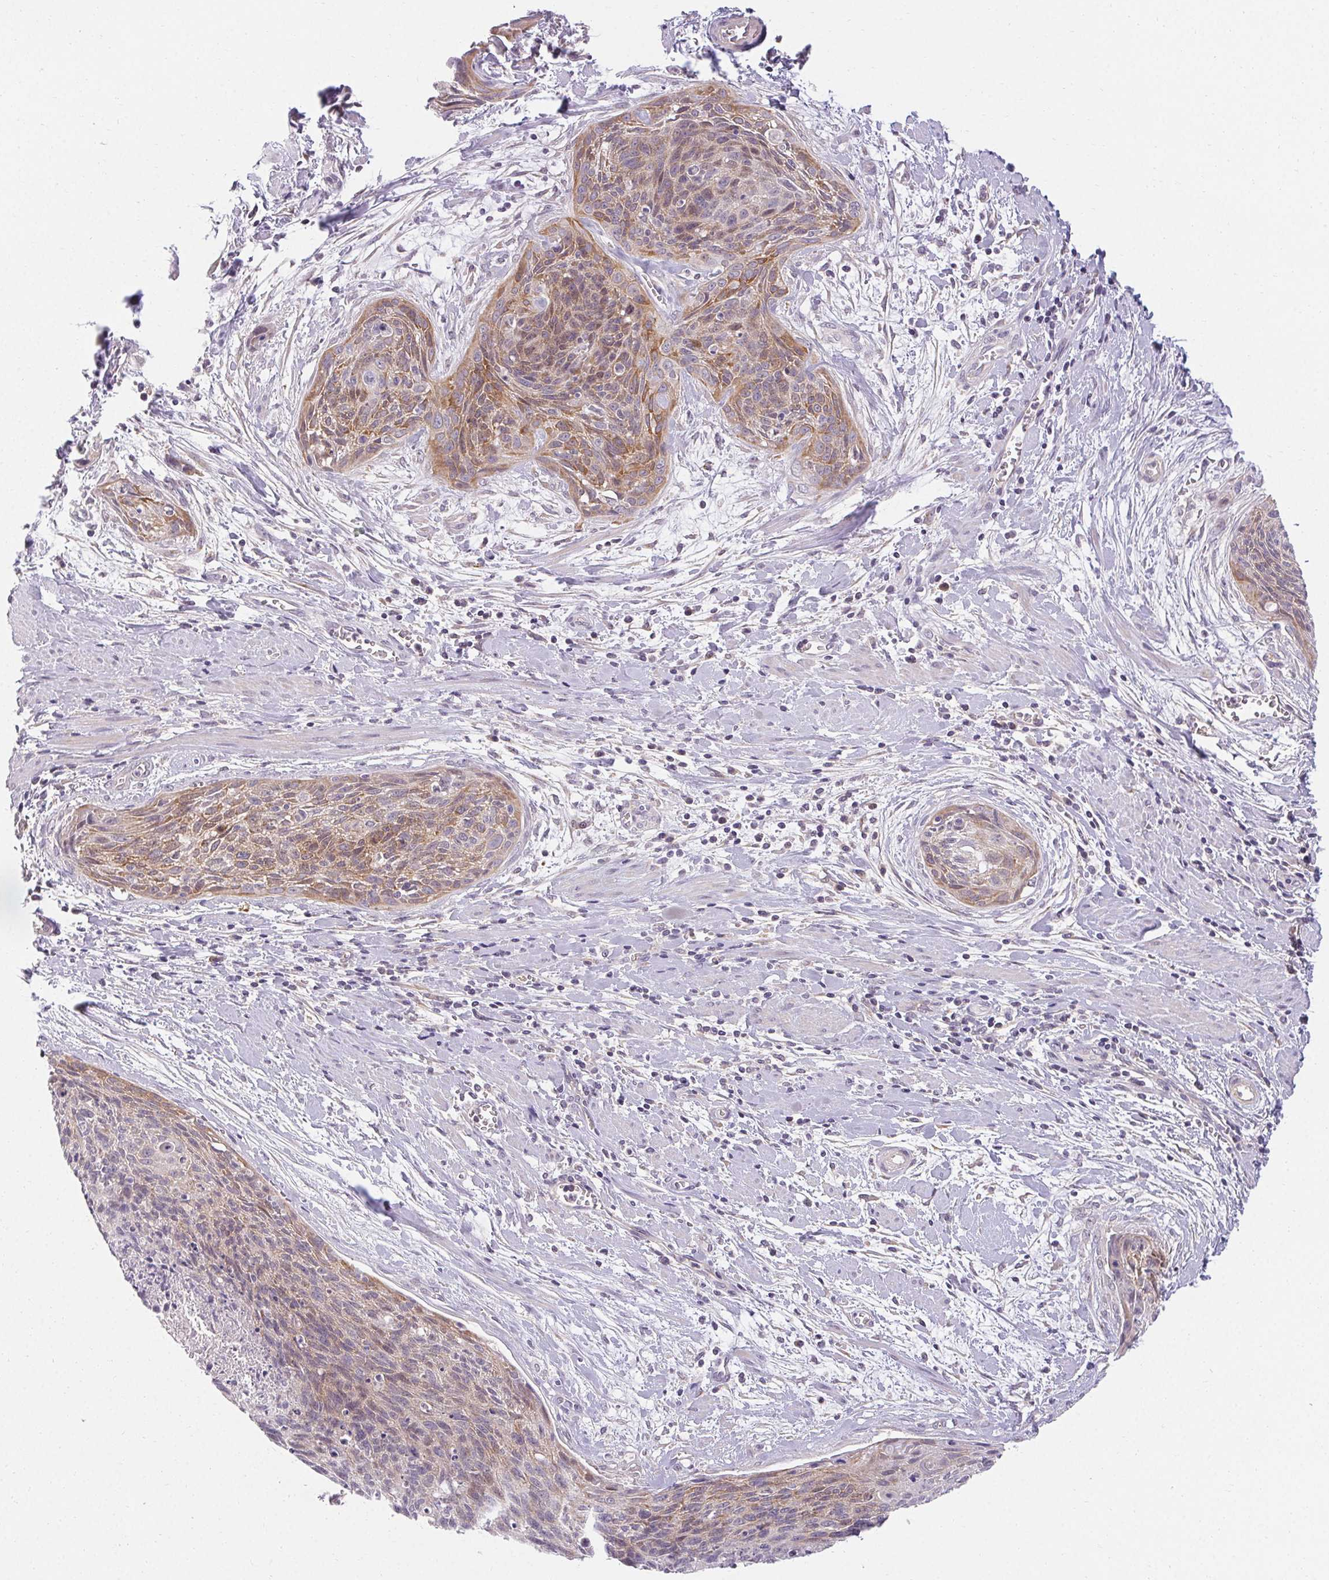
{"staining": {"intensity": "moderate", "quantity": "25%-75%", "location": "cytoplasmic/membranous"}, "tissue": "cervical cancer", "cell_type": "Tumor cells", "image_type": "cancer", "snomed": [{"axis": "morphology", "description": "Squamous cell carcinoma, NOS"}, {"axis": "topography", "description": "Cervix"}], "caption": "Brown immunohistochemical staining in cervical cancer exhibits moderate cytoplasmic/membranous staining in approximately 25%-75% of tumor cells. The protein of interest is stained brown, and the nuclei are stained in blue (DAB (3,3'-diaminobenzidine) IHC with brightfield microscopy, high magnification).", "gene": "TMEM52B", "patient": {"sex": "female", "age": 55}}